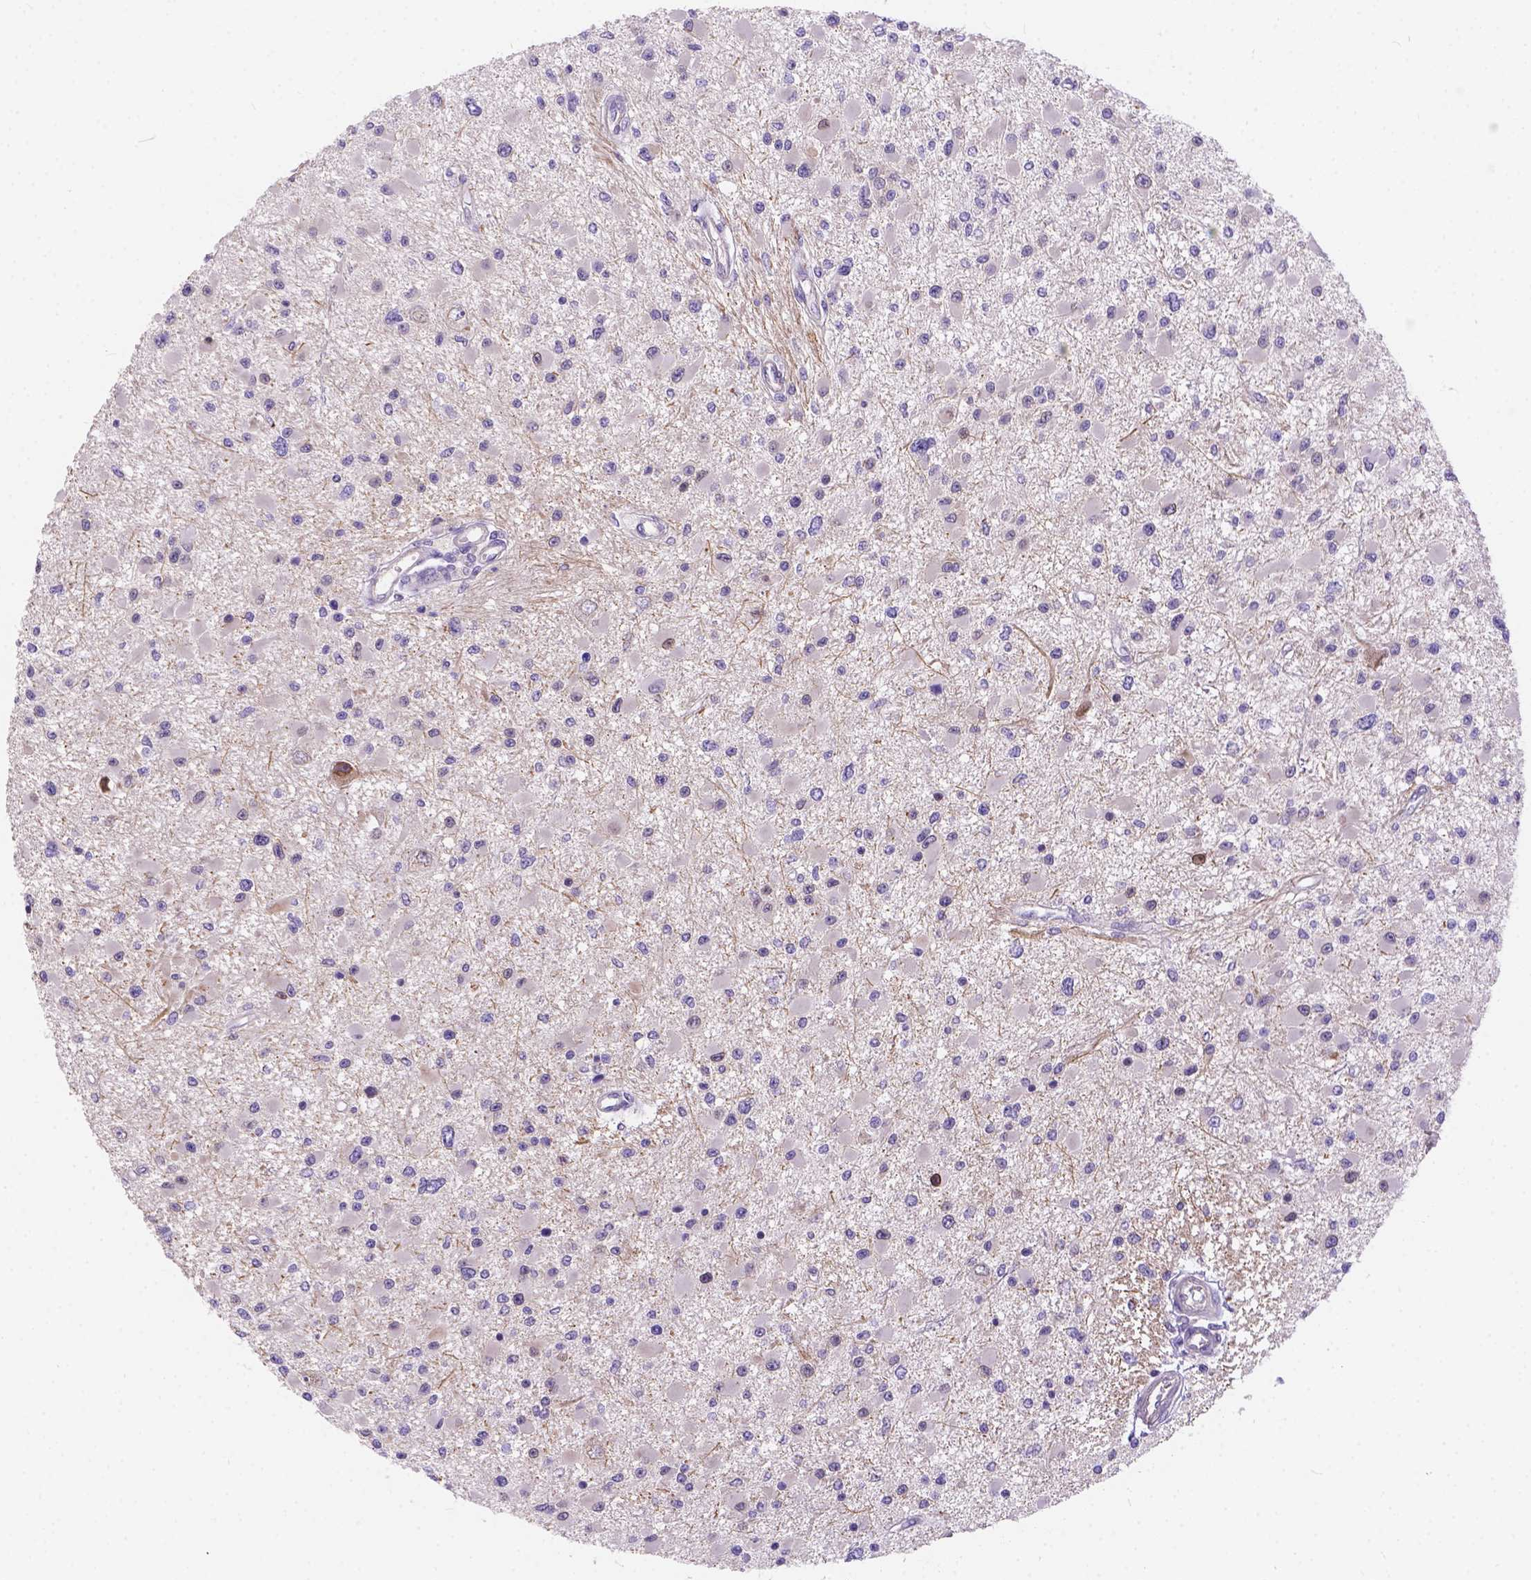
{"staining": {"intensity": "negative", "quantity": "none", "location": "none"}, "tissue": "glioma", "cell_type": "Tumor cells", "image_type": "cancer", "snomed": [{"axis": "morphology", "description": "Glioma, malignant, High grade"}, {"axis": "topography", "description": "Brain"}], "caption": "Micrograph shows no protein expression in tumor cells of glioma tissue.", "gene": "DLEC1", "patient": {"sex": "male", "age": 54}}